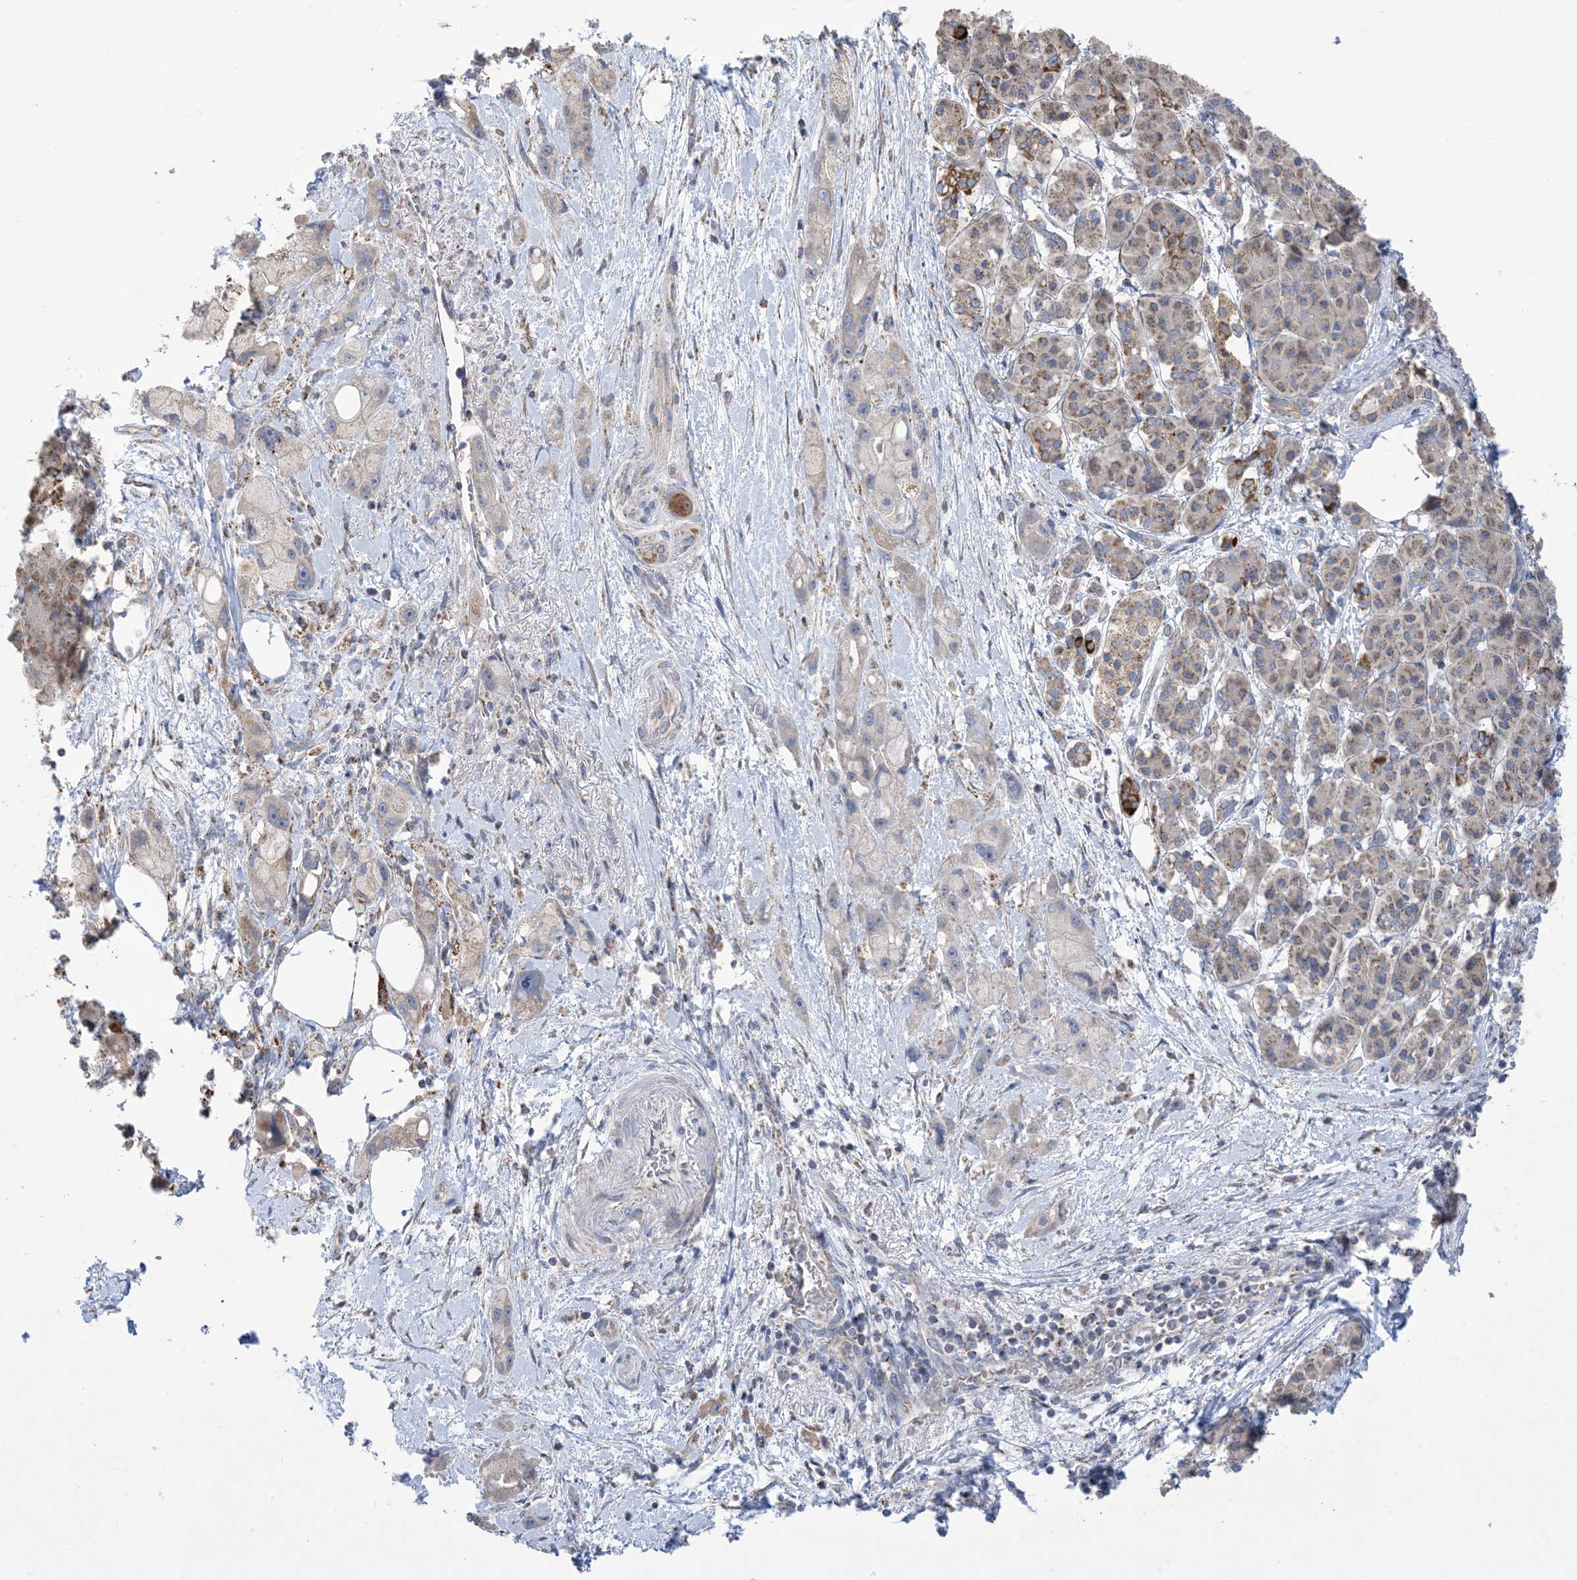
{"staining": {"intensity": "negative", "quantity": "none", "location": "none"}, "tissue": "pancreatic cancer", "cell_type": "Tumor cells", "image_type": "cancer", "snomed": [{"axis": "morphology", "description": "Normal tissue, NOS"}, {"axis": "morphology", "description": "Adenocarcinoma, NOS"}, {"axis": "topography", "description": "Pancreas"}], "caption": "Tumor cells are negative for brown protein staining in pancreatic cancer.", "gene": "CLEC16A", "patient": {"sex": "female", "age": 68}}